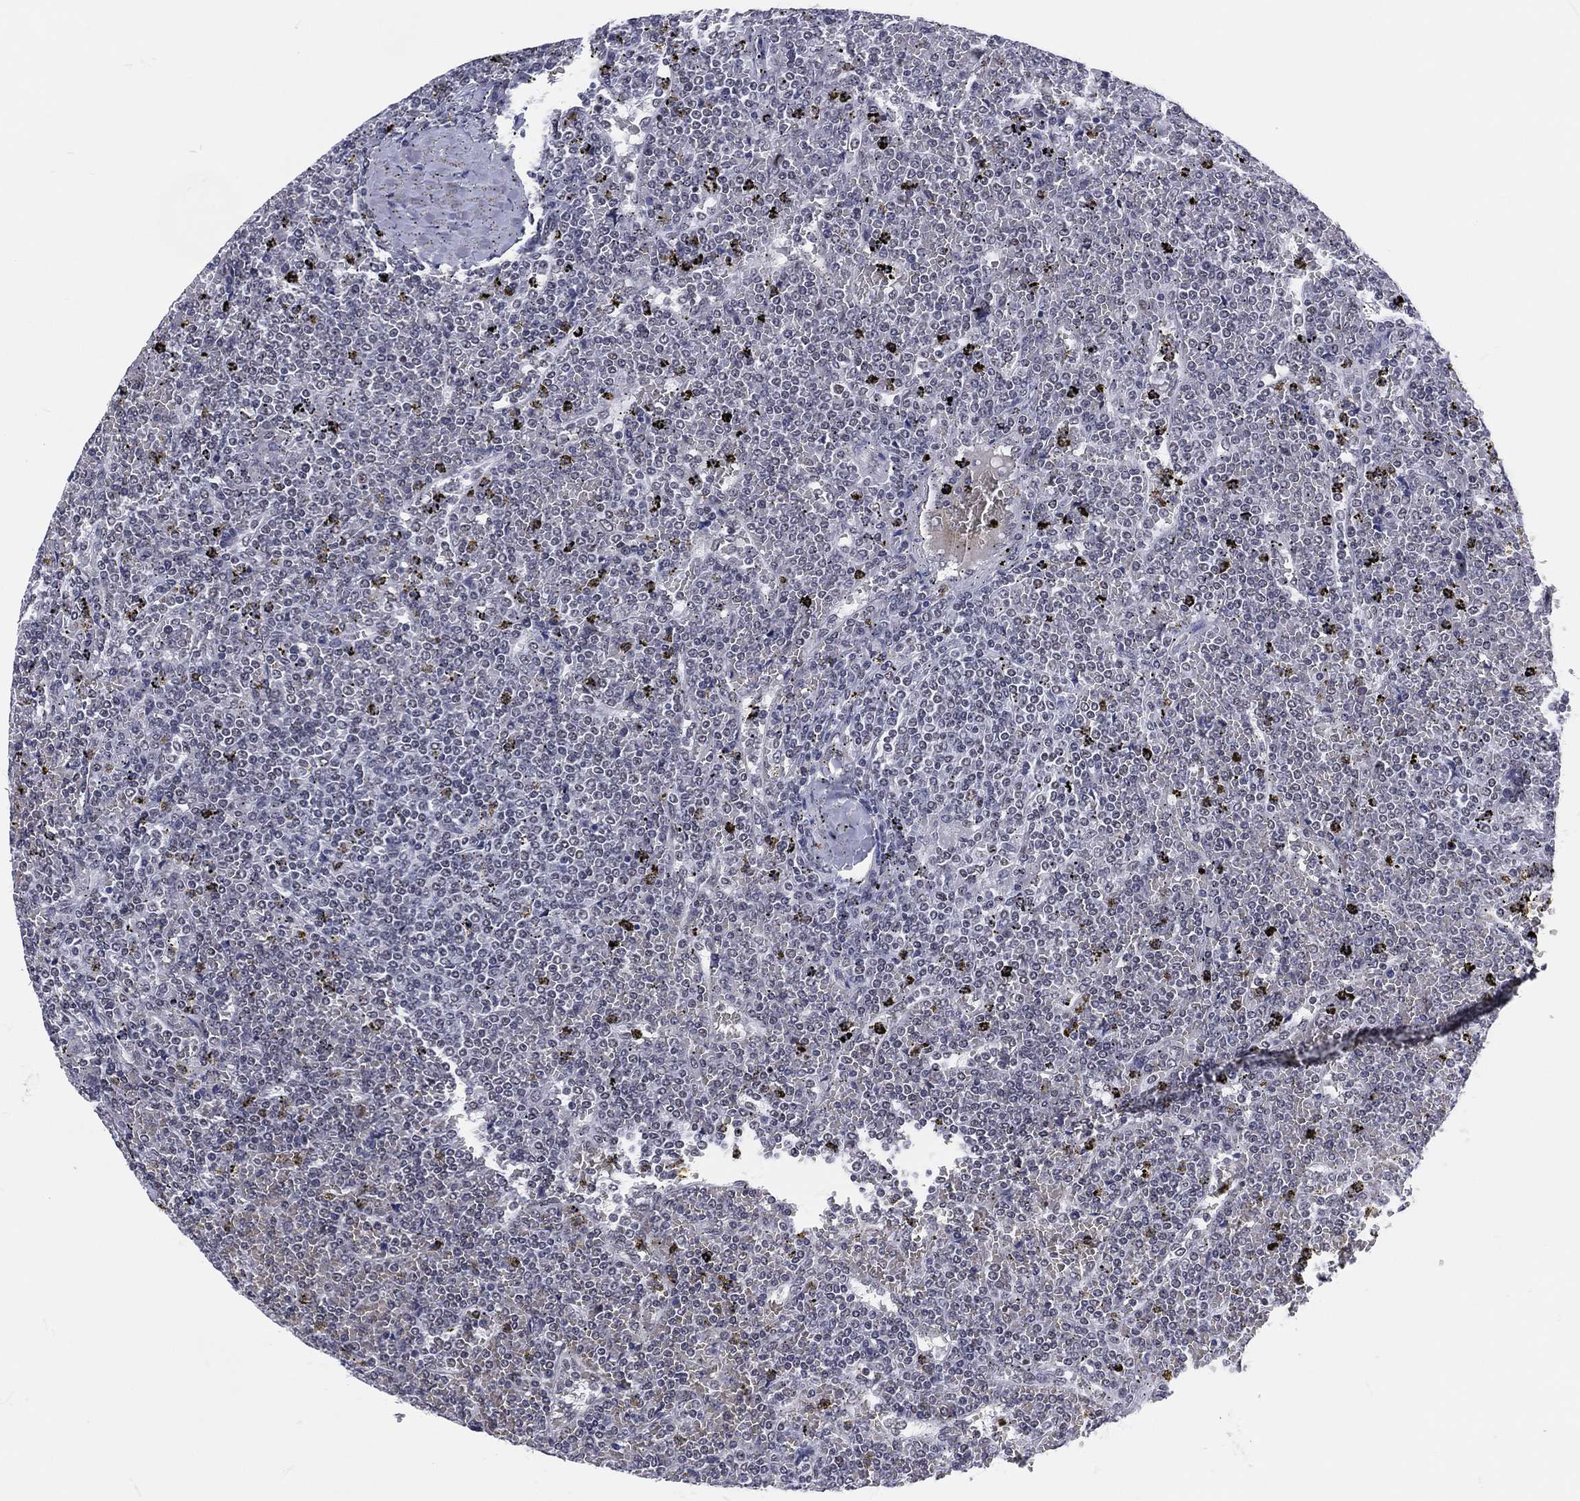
{"staining": {"intensity": "negative", "quantity": "none", "location": "none"}, "tissue": "lymphoma", "cell_type": "Tumor cells", "image_type": "cancer", "snomed": [{"axis": "morphology", "description": "Malignant lymphoma, non-Hodgkin's type, Low grade"}, {"axis": "topography", "description": "Spleen"}], "caption": "Lymphoma was stained to show a protein in brown. There is no significant expression in tumor cells.", "gene": "MAPK8IP1", "patient": {"sex": "female", "age": 19}}